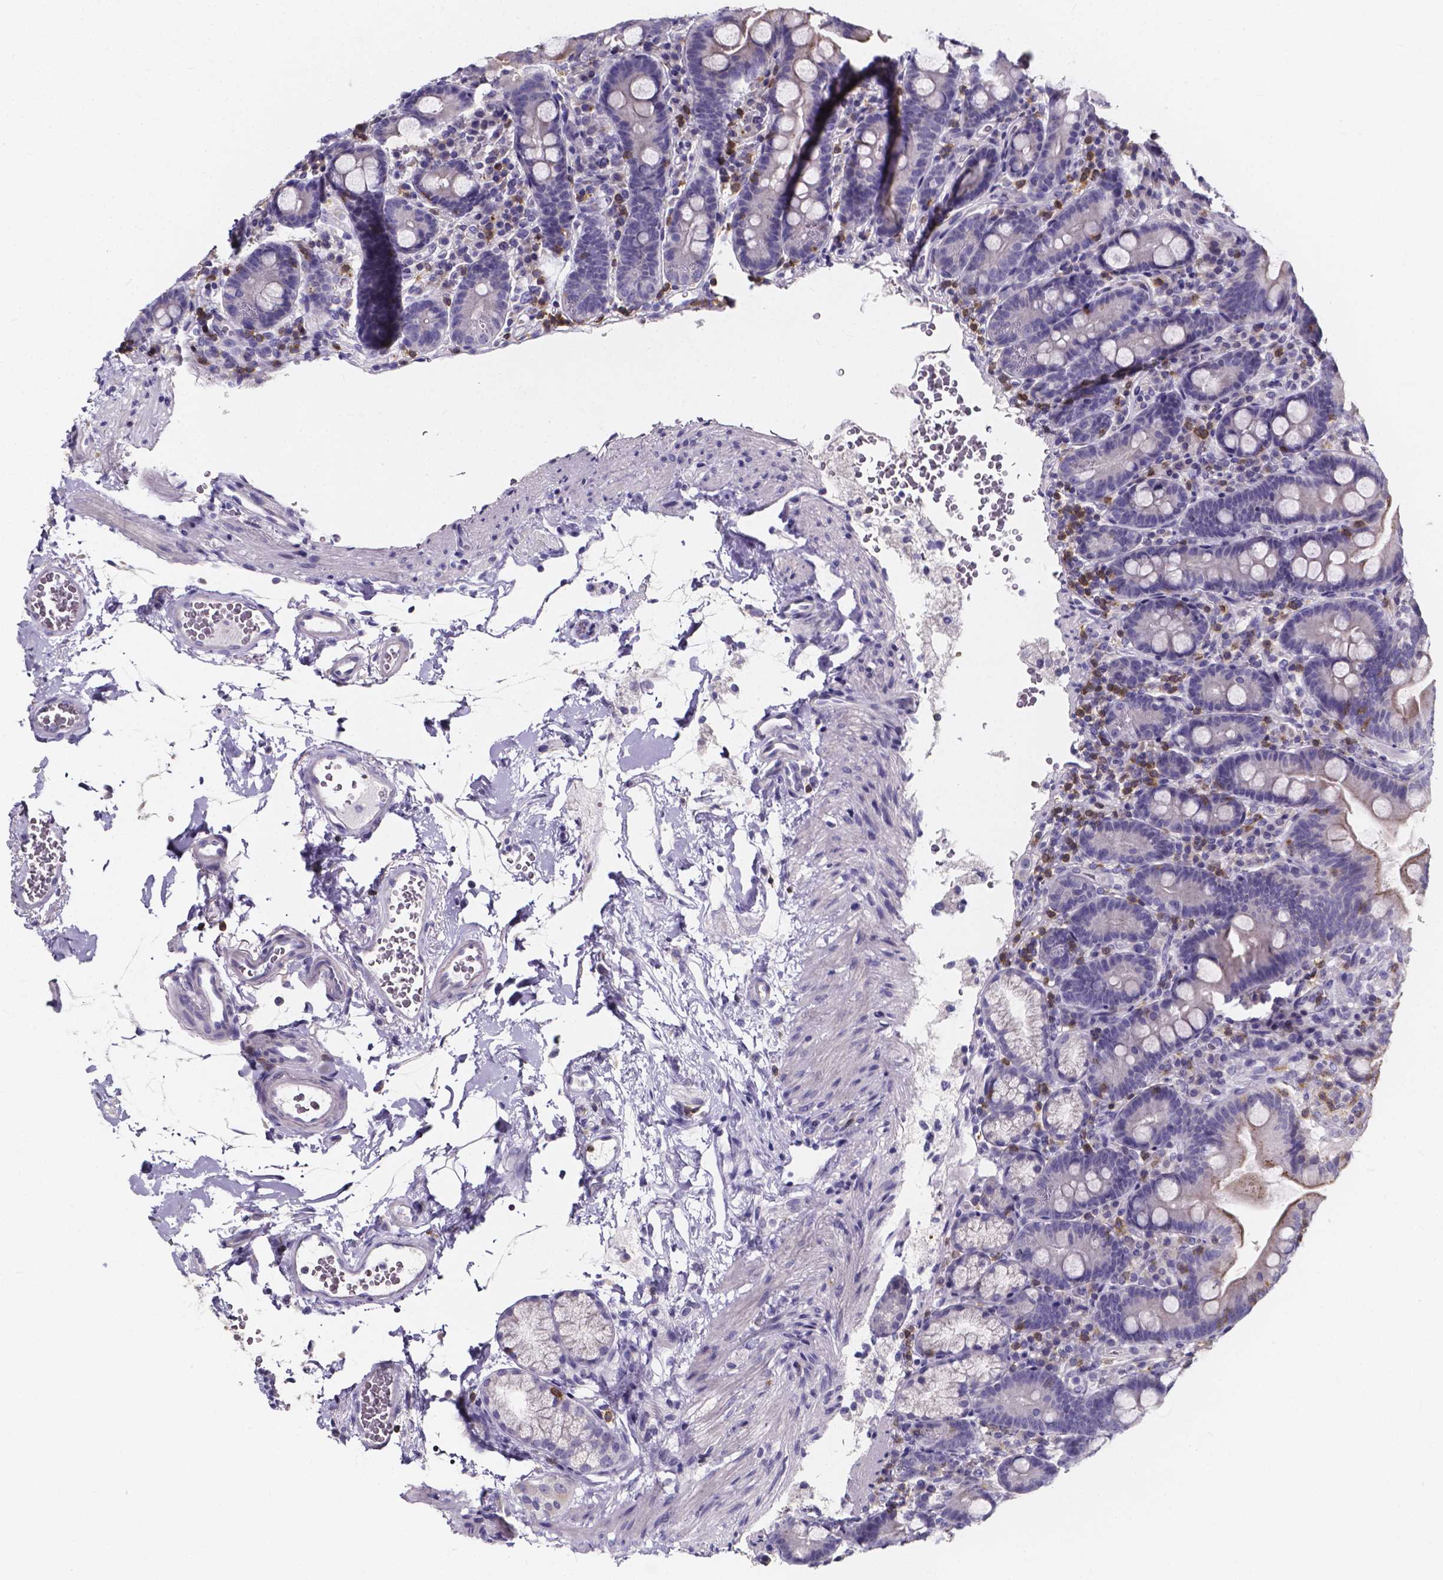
{"staining": {"intensity": "moderate", "quantity": "25%-75%", "location": "cytoplasmic/membranous"}, "tissue": "duodenum", "cell_type": "Glandular cells", "image_type": "normal", "snomed": [{"axis": "morphology", "description": "Normal tissue, NOS"}, {"axis": "topography", "description": "Duodenum"}], "caption": "A medium amount of moderate cytoplasmic/membranous staining is seen in approximately 25%-75% of glandular cells in benign duodenum. Immunohistochemistry (ihc) stains the protein in brown and the nuclei are stained blue.", "gene": "THEMIS", "patient": {"sex": "male", "age": 59}}